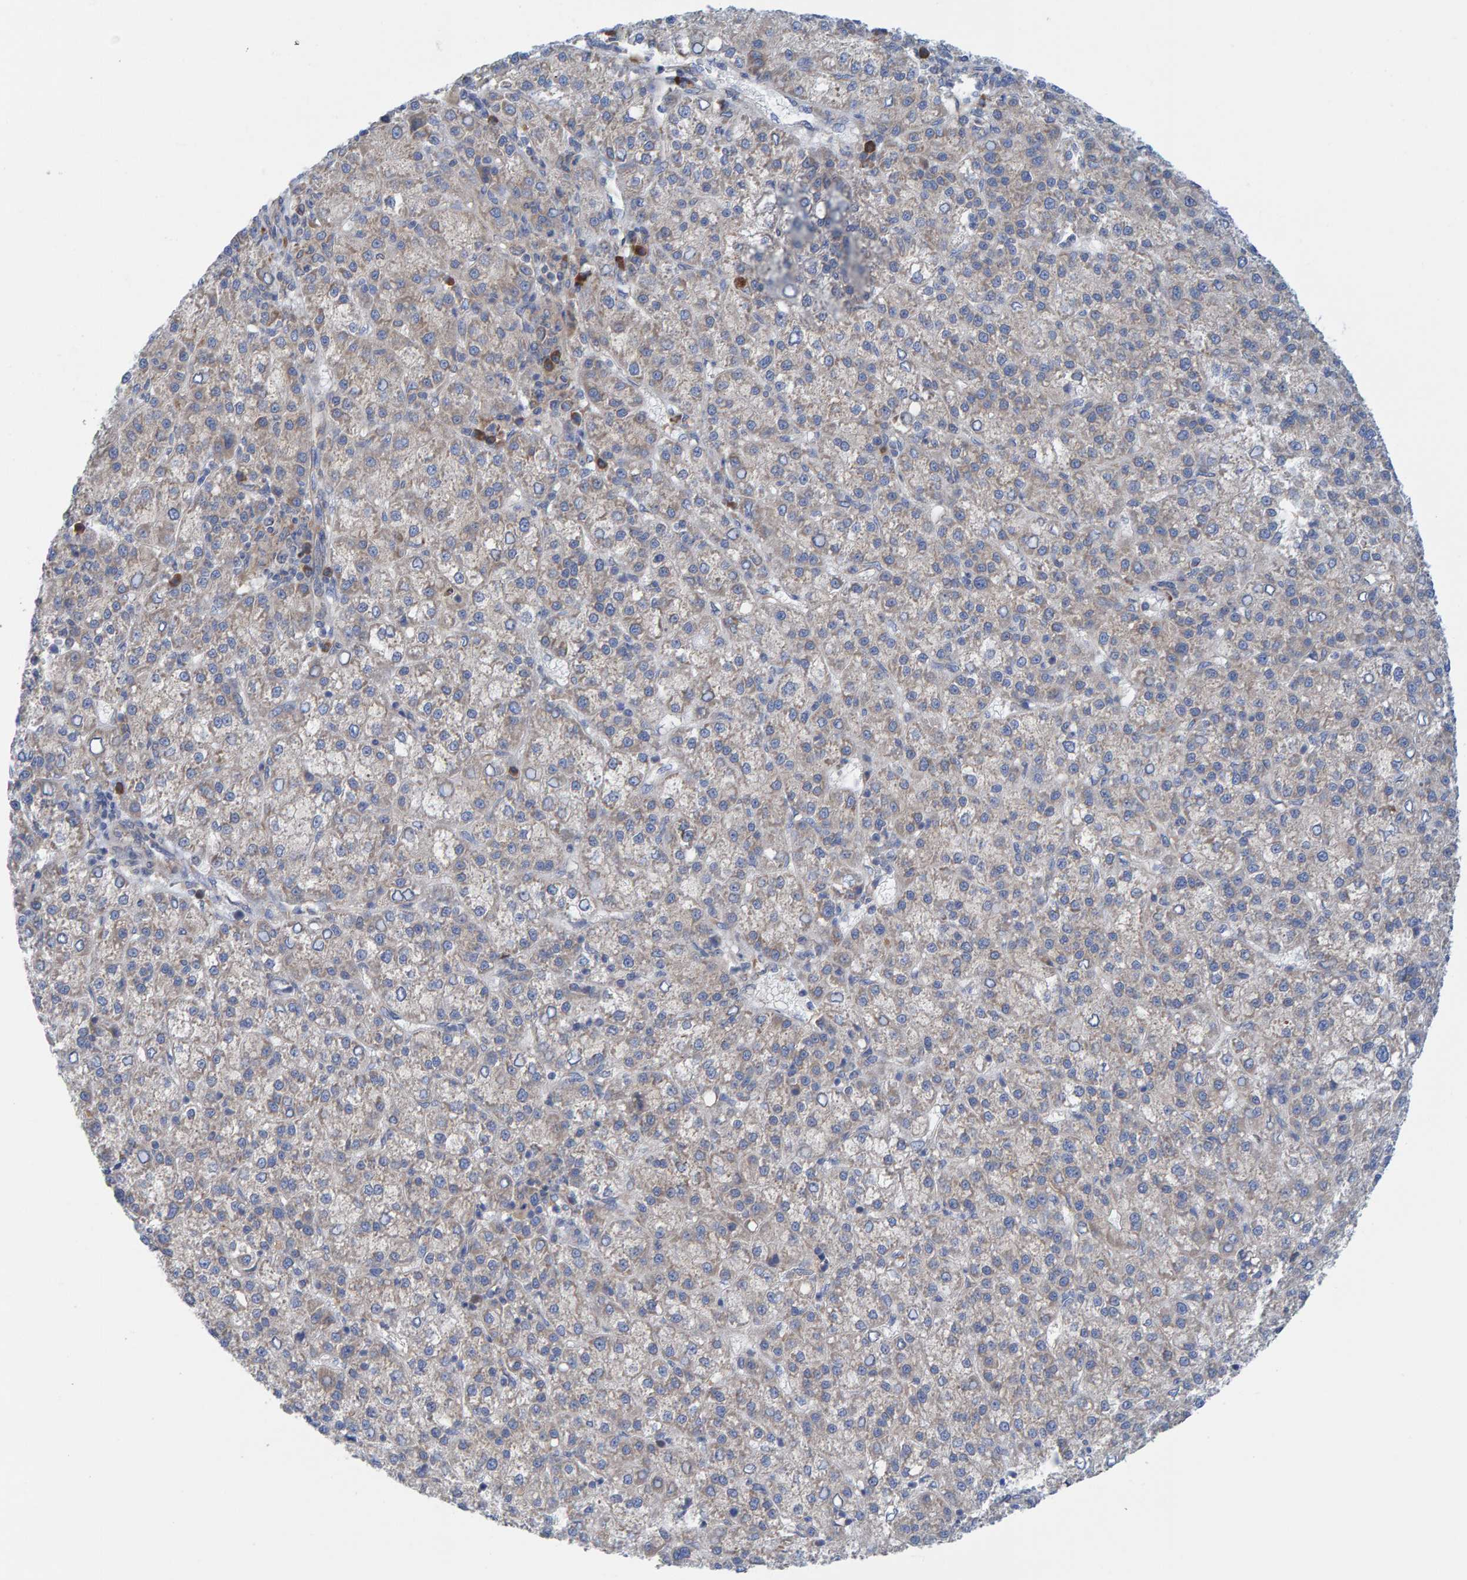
{"staining": {"intensity": "negative", "quantity": "none", "location": "none"}, "tissue": "liver cancer", "cell_type": "Tumor cells", "image_type": "cancer", "snomed": [{"axis": "morphology", "description": "Carcinoma, Hepatocellular, NOS"}, {"axis": "topography", "description": "Liver"}], "caption": "Tumor cells show no significant positivity in liver cancer (hepatocellular carcinoma). The staining was performed using DAB (3,3'-diaminobenzidine) to visualize the protein expression in brown, while the nuclei were stained in blue with hematoxylin (Magnification: 20x).", "gene": "CDK5RAP3", "patient": {"sex": "female", "age": 58}}